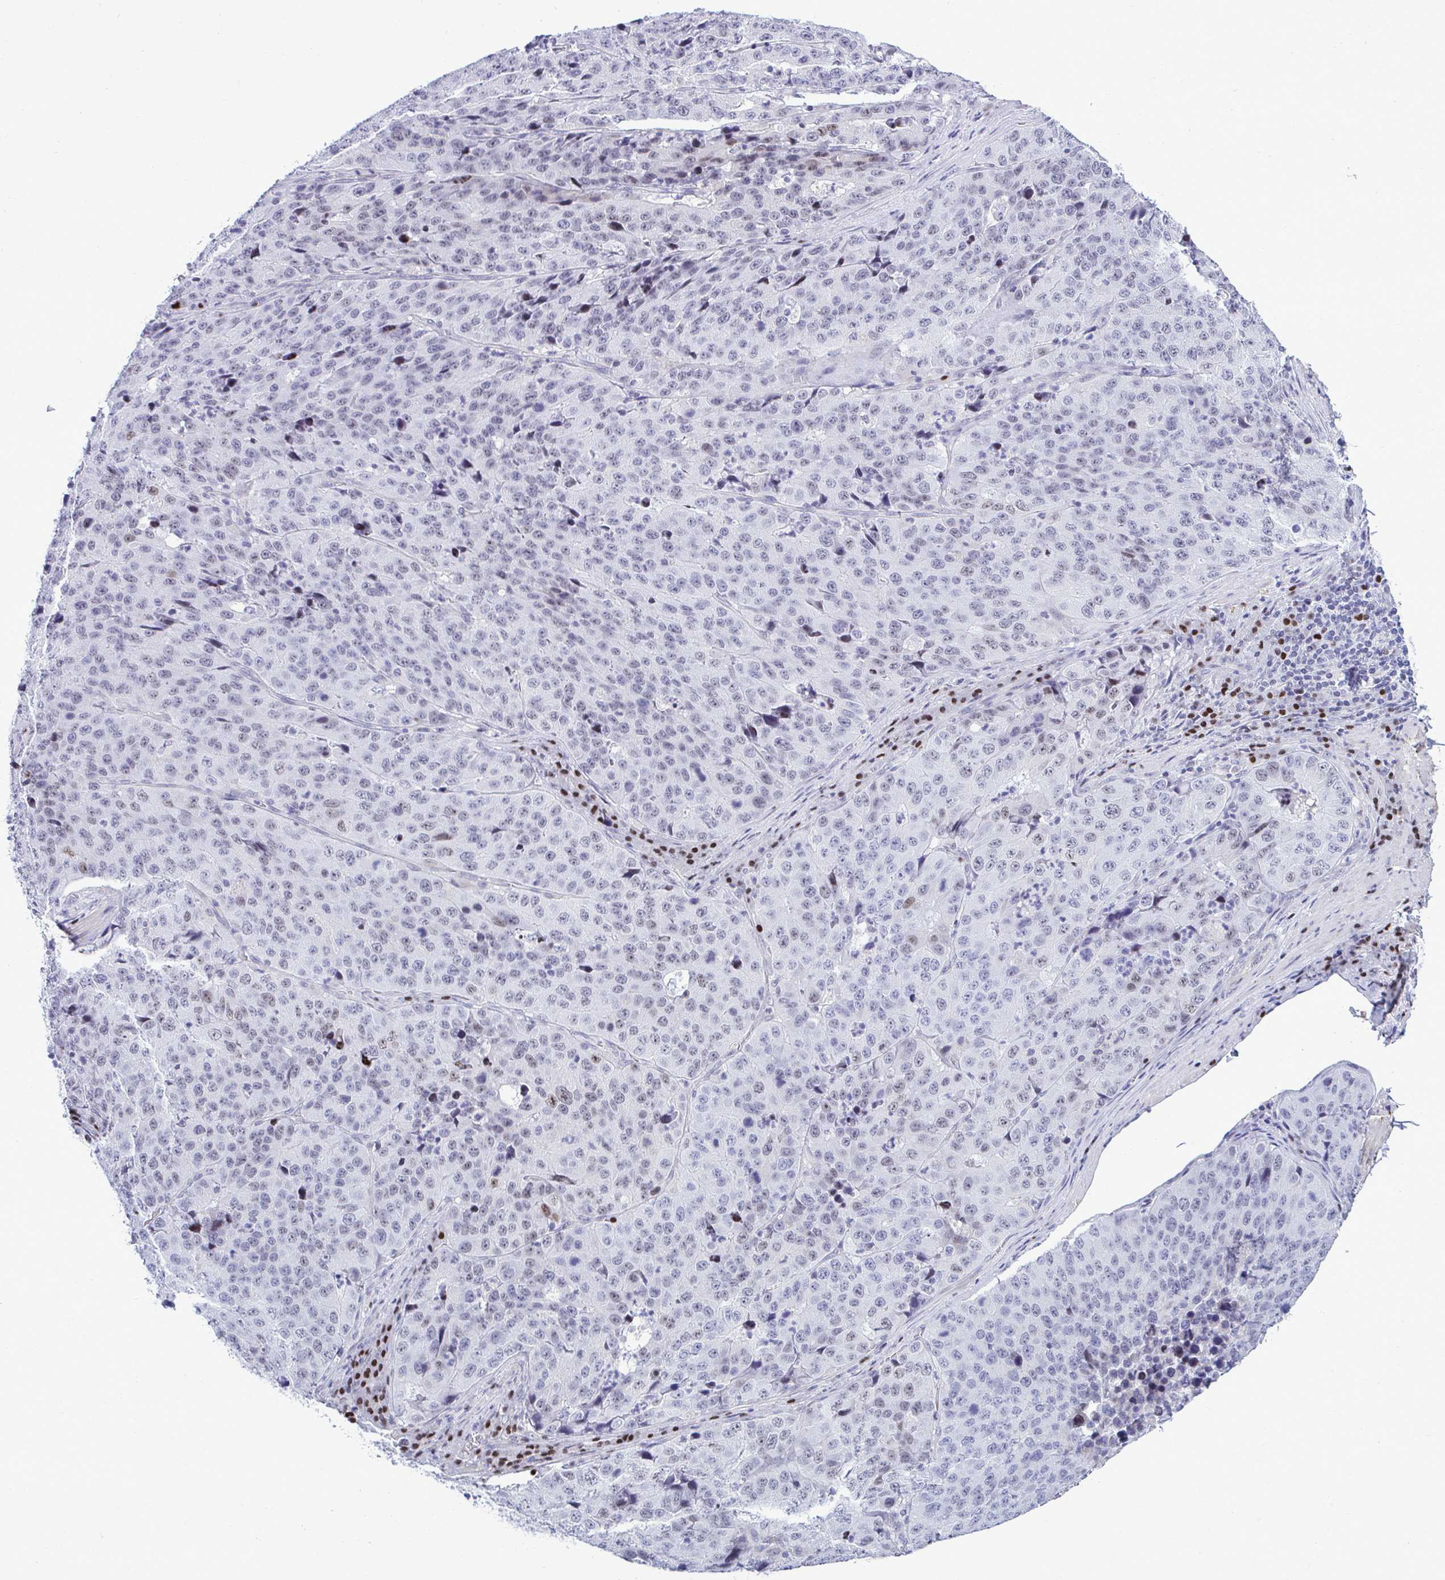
{"staining": {"intensity": "weak", "quantity": "<25%", "location": "nuclear"}, "tissue": "stomach cancer", "cell_type": "Tumor cells", "image_type": "cancer", "snomed": [{"axis": "morphology", "description": "Adenocarcinoma, NOS"}, {"axis": "topography", "description": "Stomach"}], "caption": "Tumor cells are negative for brown protein staining in adenocarcinoma (stomach).", "gene": "SLC25A51", "patient": {"sex": "male", "age": 71}}